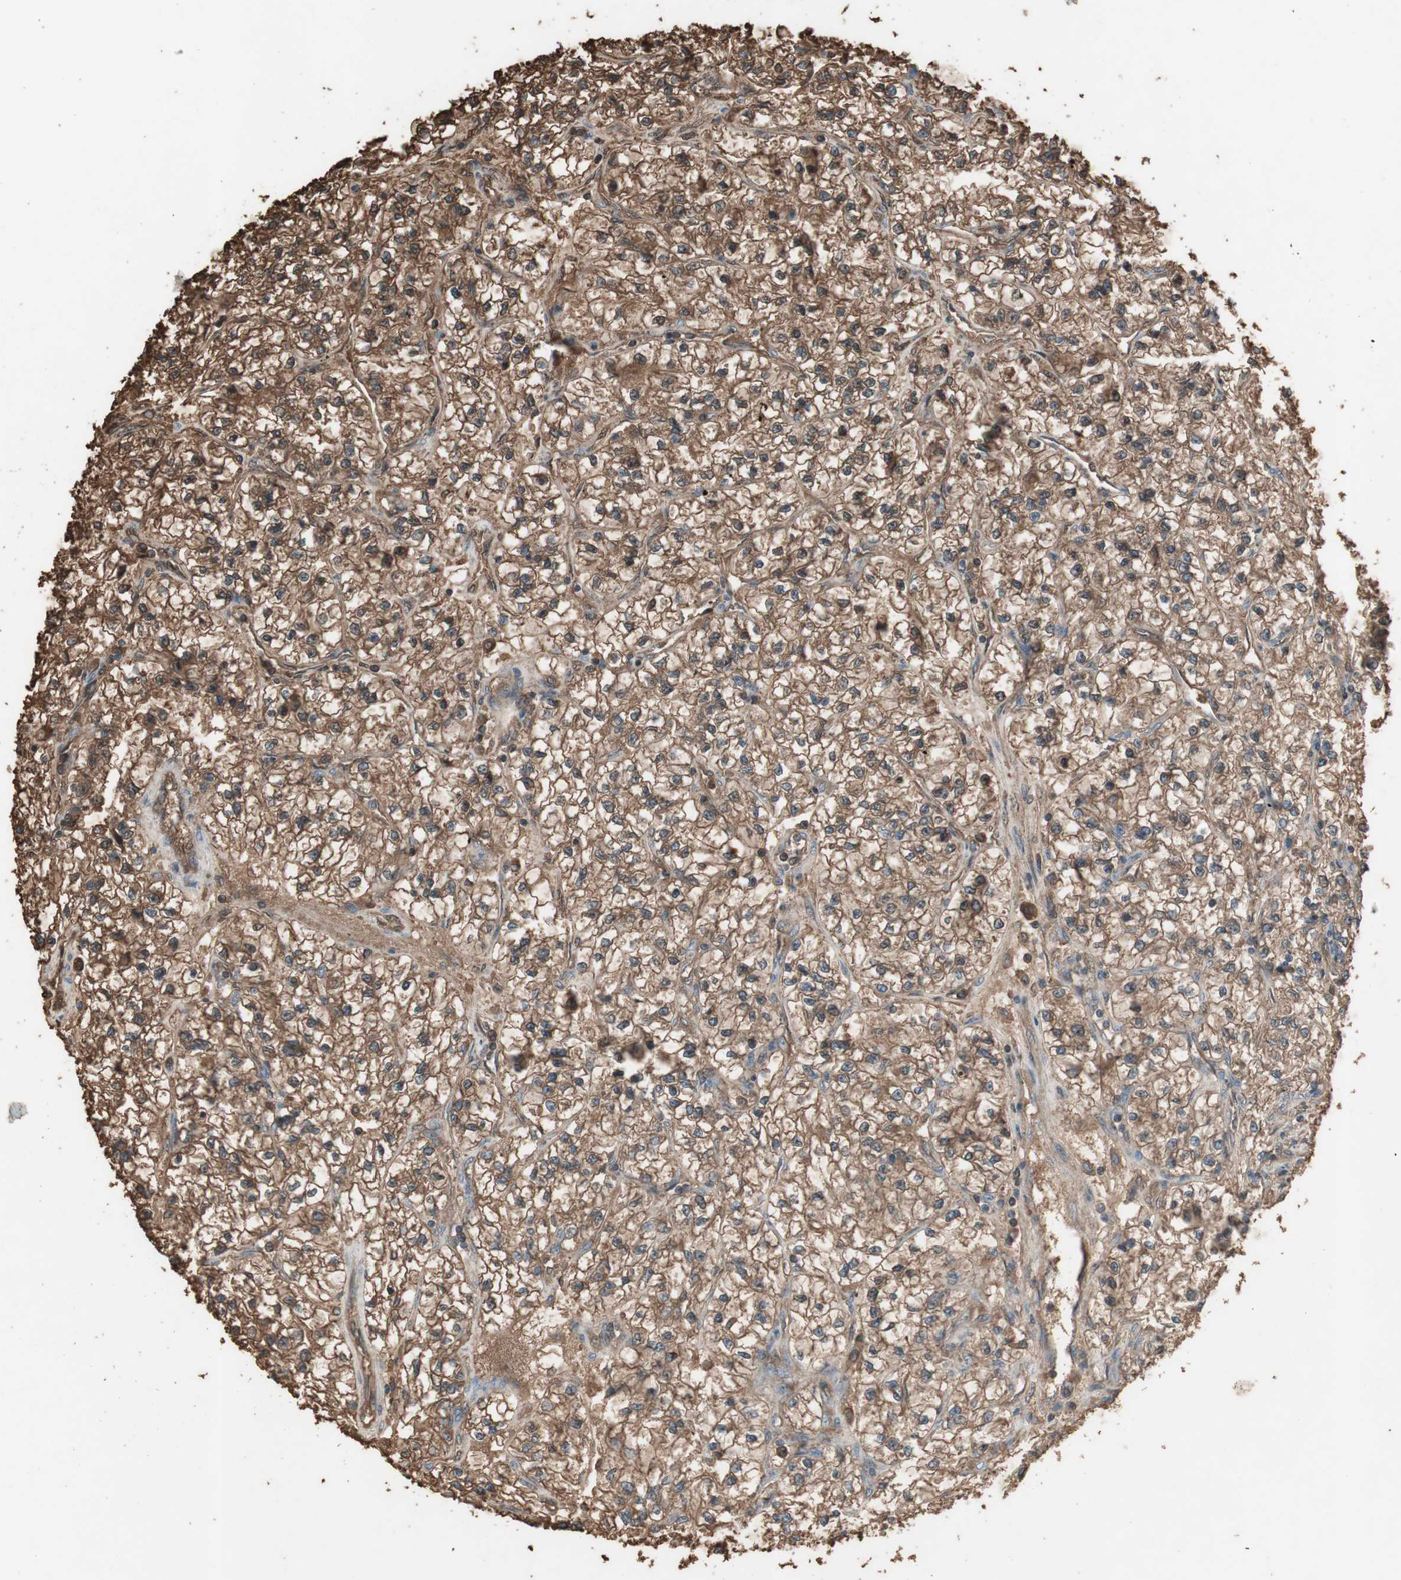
{"staining": {"intensity": "moderate", "quantity": ">75%", "location": "cytoplasmic/membranous"}, "tissue": "renal cancer", "cell_type": "Tumor cells", "image_type": "cancer", "snomed": [{"axis": "morphology", "description": "Adenocarcinoma, NOS"}, {"axis": "topography", "description": "Kidney"}], "caption": "Protein analysis of renal adenocarcinoma tissue shows moderate cytoplasmic/membranous staining in about >75% of tumor cells.", "gene": "MMP14", "patient": {"sex": "female", "age": 57}}